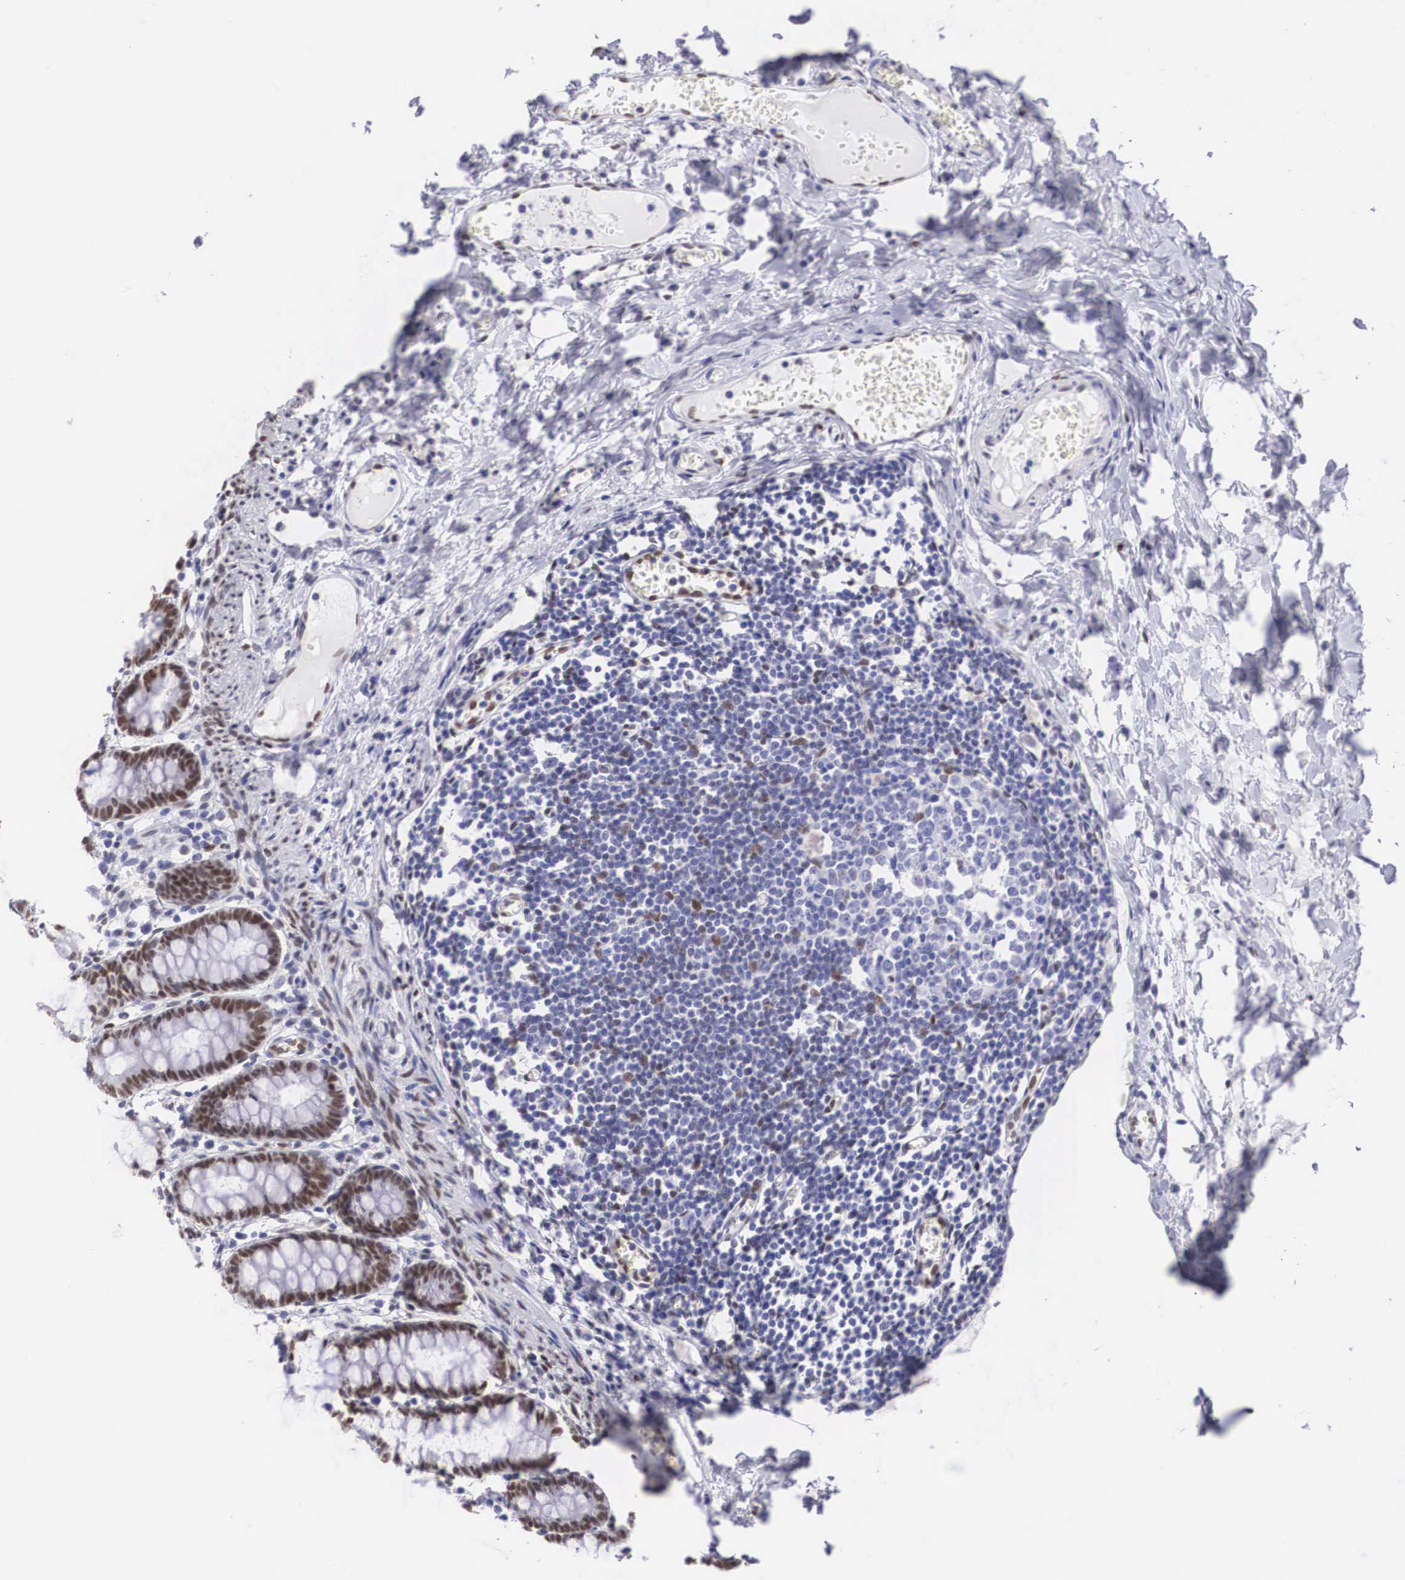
{"staining": {"intensity": "moderate", "quantity": ">75%", "location": "cytoplasmic/membranous"}, "tissue": "colon", "cell_type": "Endothelial cells", "image_type": "normal", "snomed": [{"axis": "morphology", "description": "Normal tissue, NOS"}, {"axis": "topography", "description": "Colon"}], "caption": "A brown stain labels moderate cytoplasmic/membranous expression of a protein in endothelial cells of benign human colon.", "gene": "HMGN5", "patient": {"sex": "male", "age": 1}}